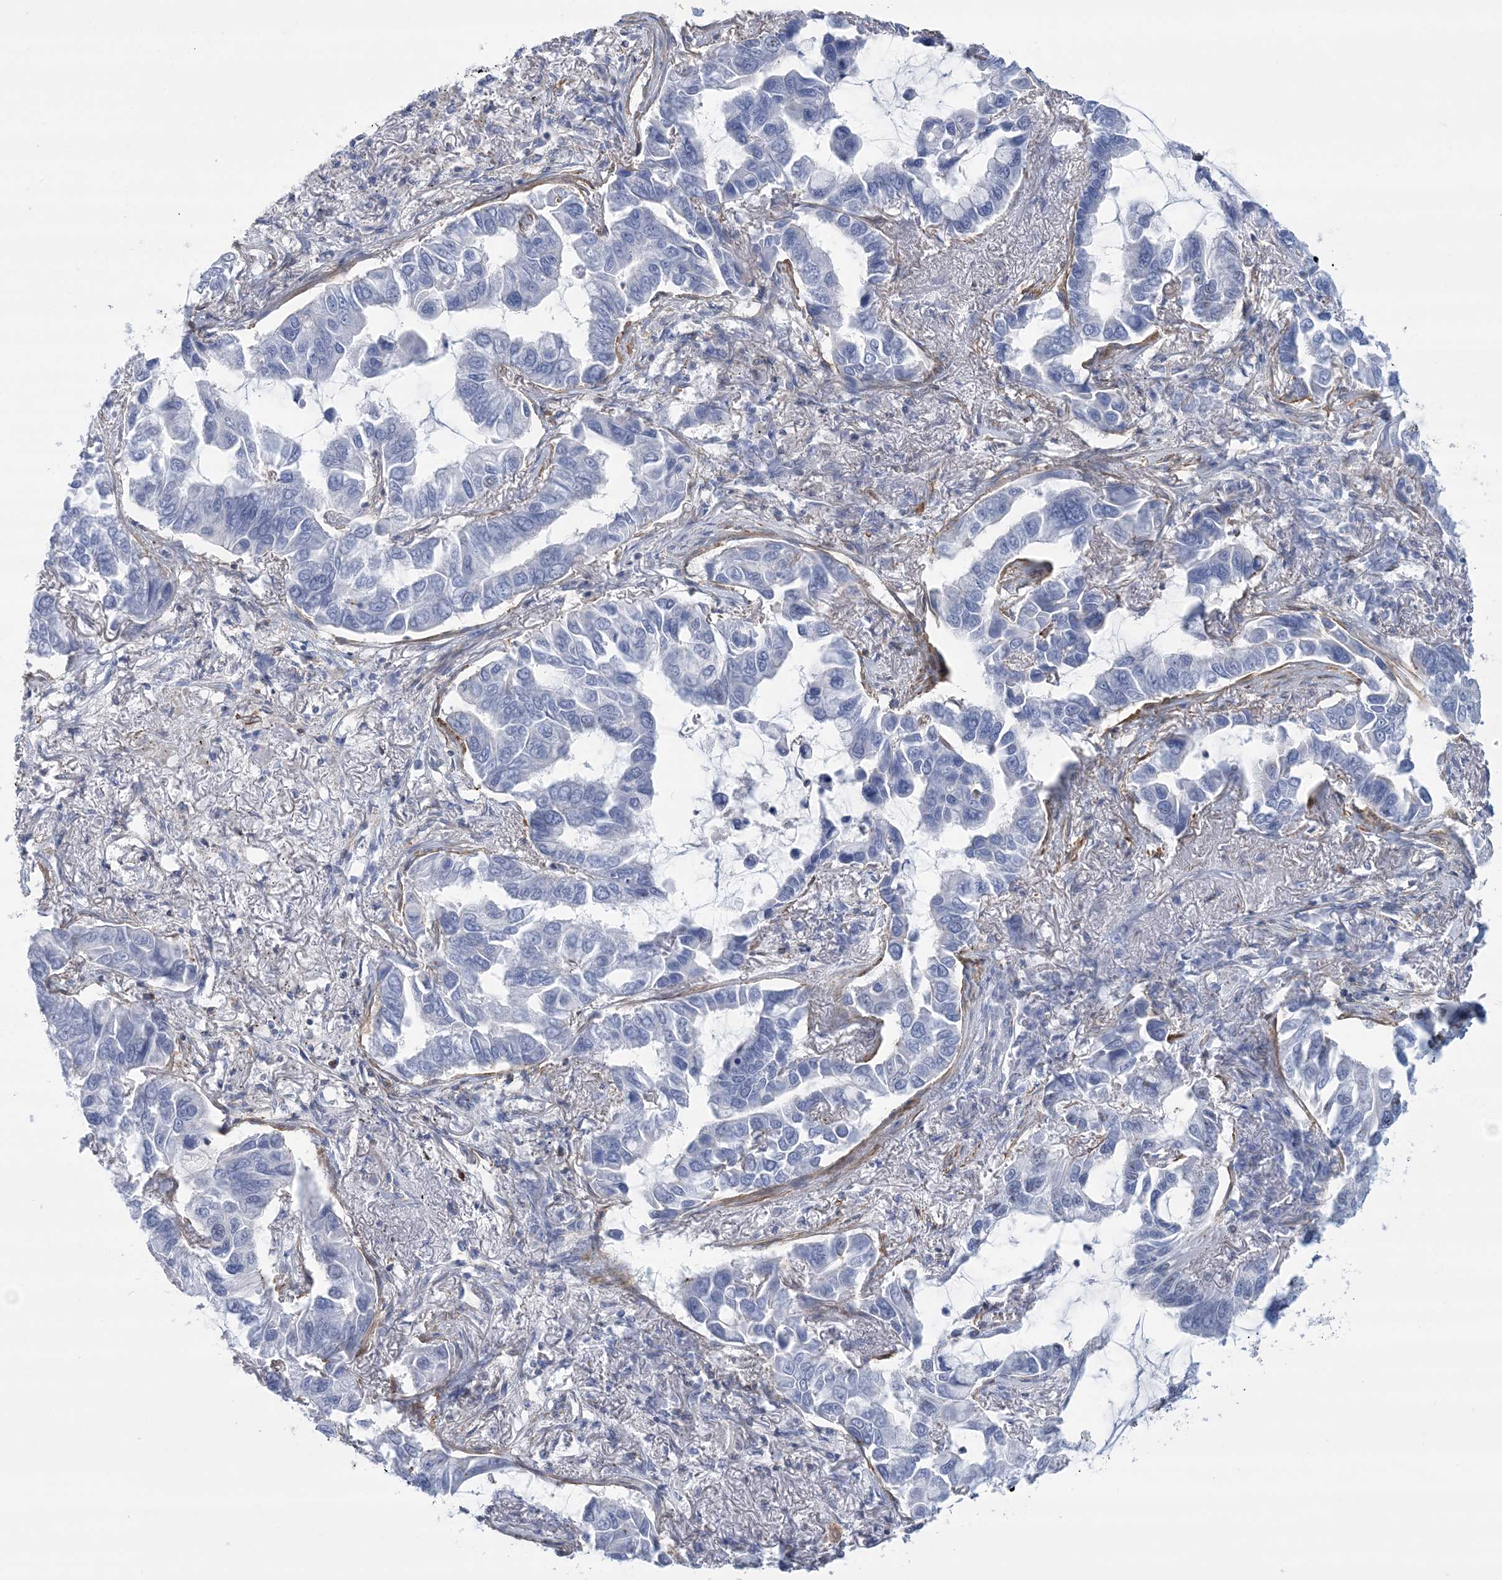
{"staining": {"intensity": "negative", "quantity": "none", "location": "none"}, "tissue": "lung cancer", "cell_type": "Tumor cells", "image_type": "cancer", "snomed": [{"axis": "morphology", "description": "Adenocarcinoma, NOS"}, {"axis": "topography", "description": "Lung"}], "caption": "A high-resolution image shows IHC staining of lung cancer (adenocarcinoma), which exhibits no significant positivity in tumor cells.", "gene": "C11orf21", "patient": {"sex": "male", "age": 64}}